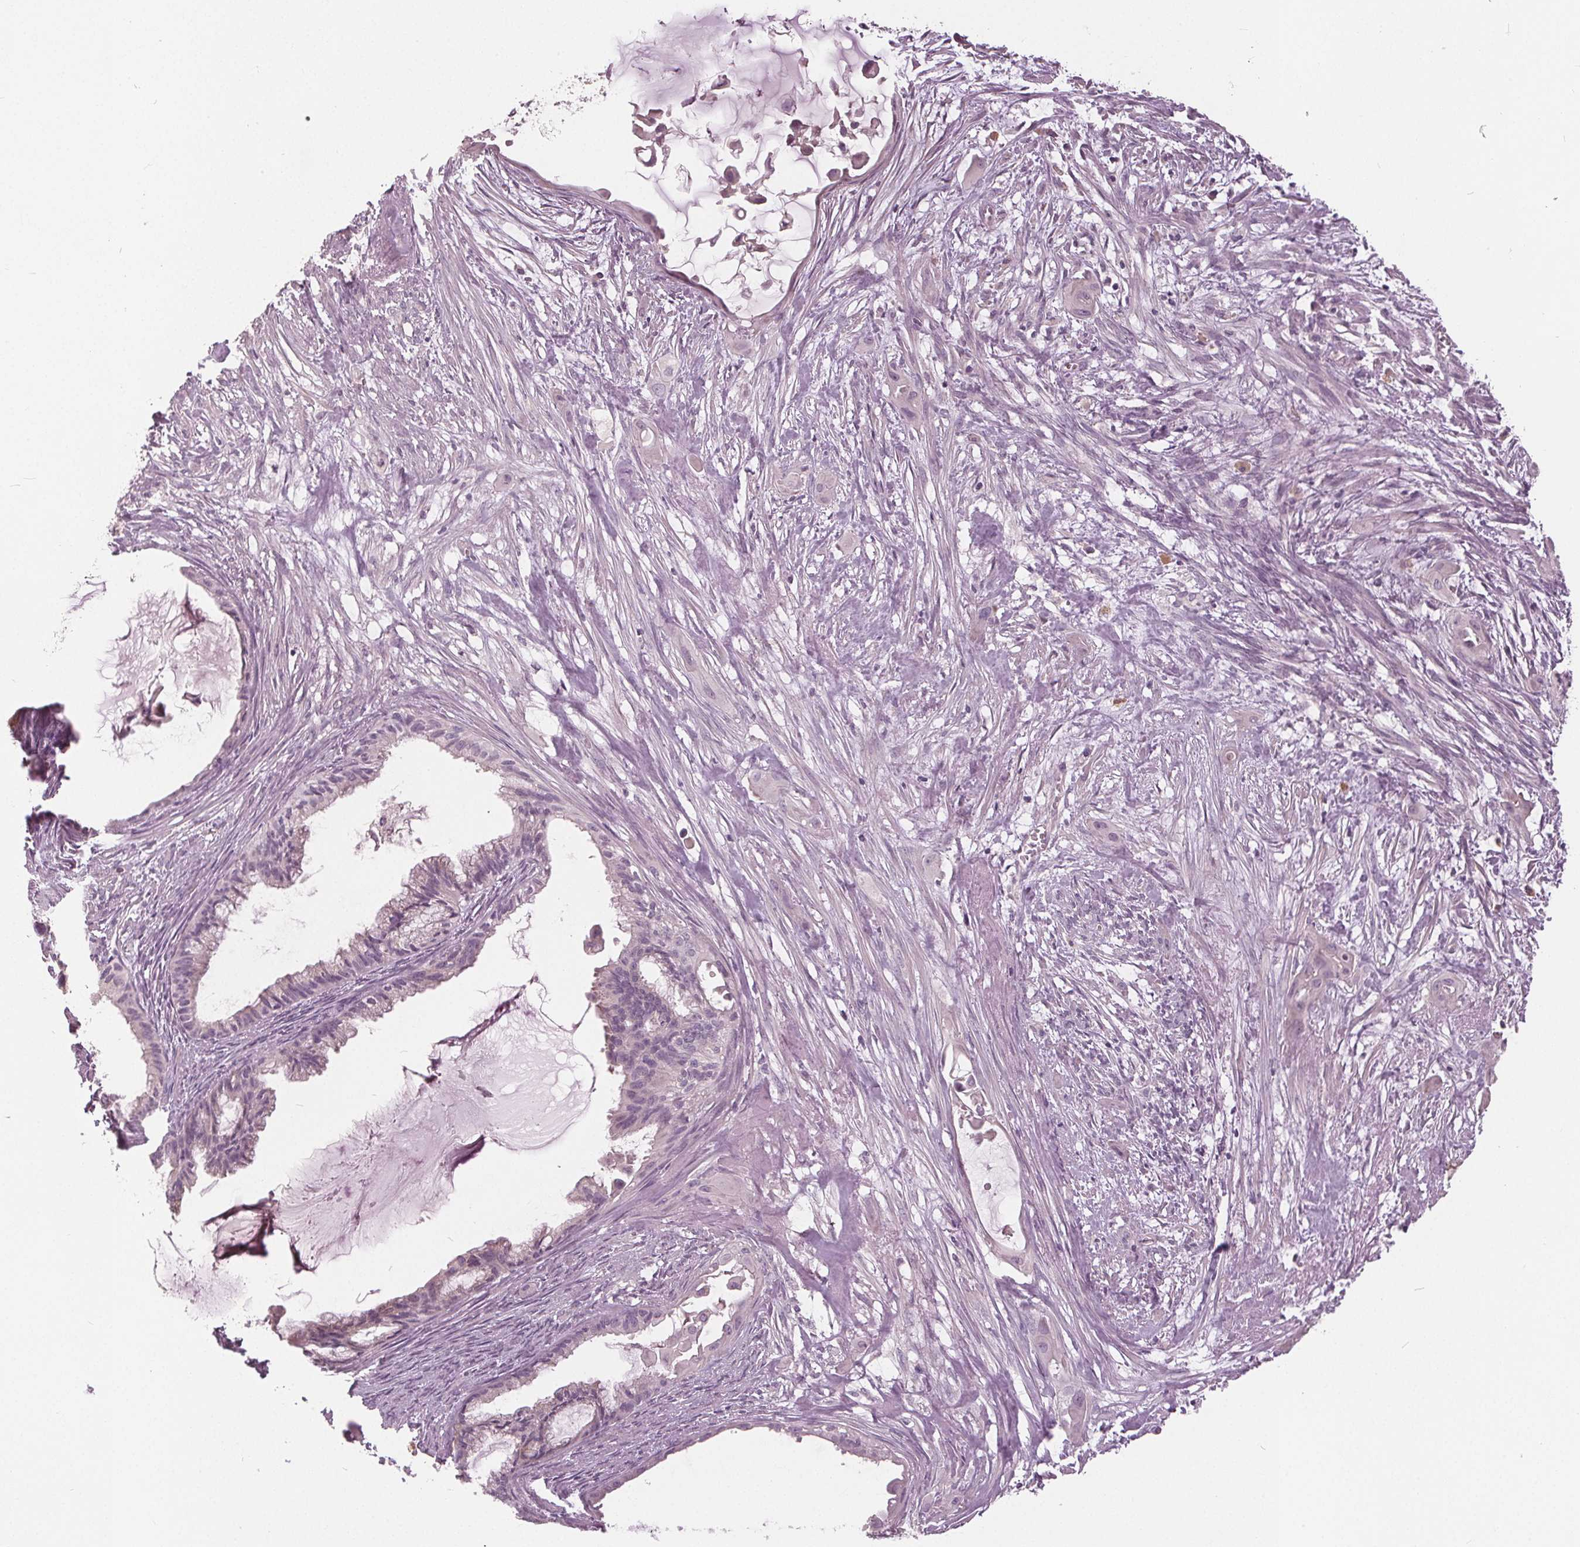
{"staining": {"intensity": "negative", "quantity": "none", "location": "none"}, "tissue": "endometrial cancer", "cell_type": "Tumor cells", "image_type": "cancer", "snomed": [{"axis": "morphology", "description": "Adenocarcinoma, NOS"}, {"axis": "topography", "description": "Endometrium"}], "caption": "High power microscopy image of an IHC photomicrograph of adenocarcinoma (endometrial), revealing no significant expression in tumor cells.", "gene": "KLK13", "patient": {"sex": "female", "age": 86}}